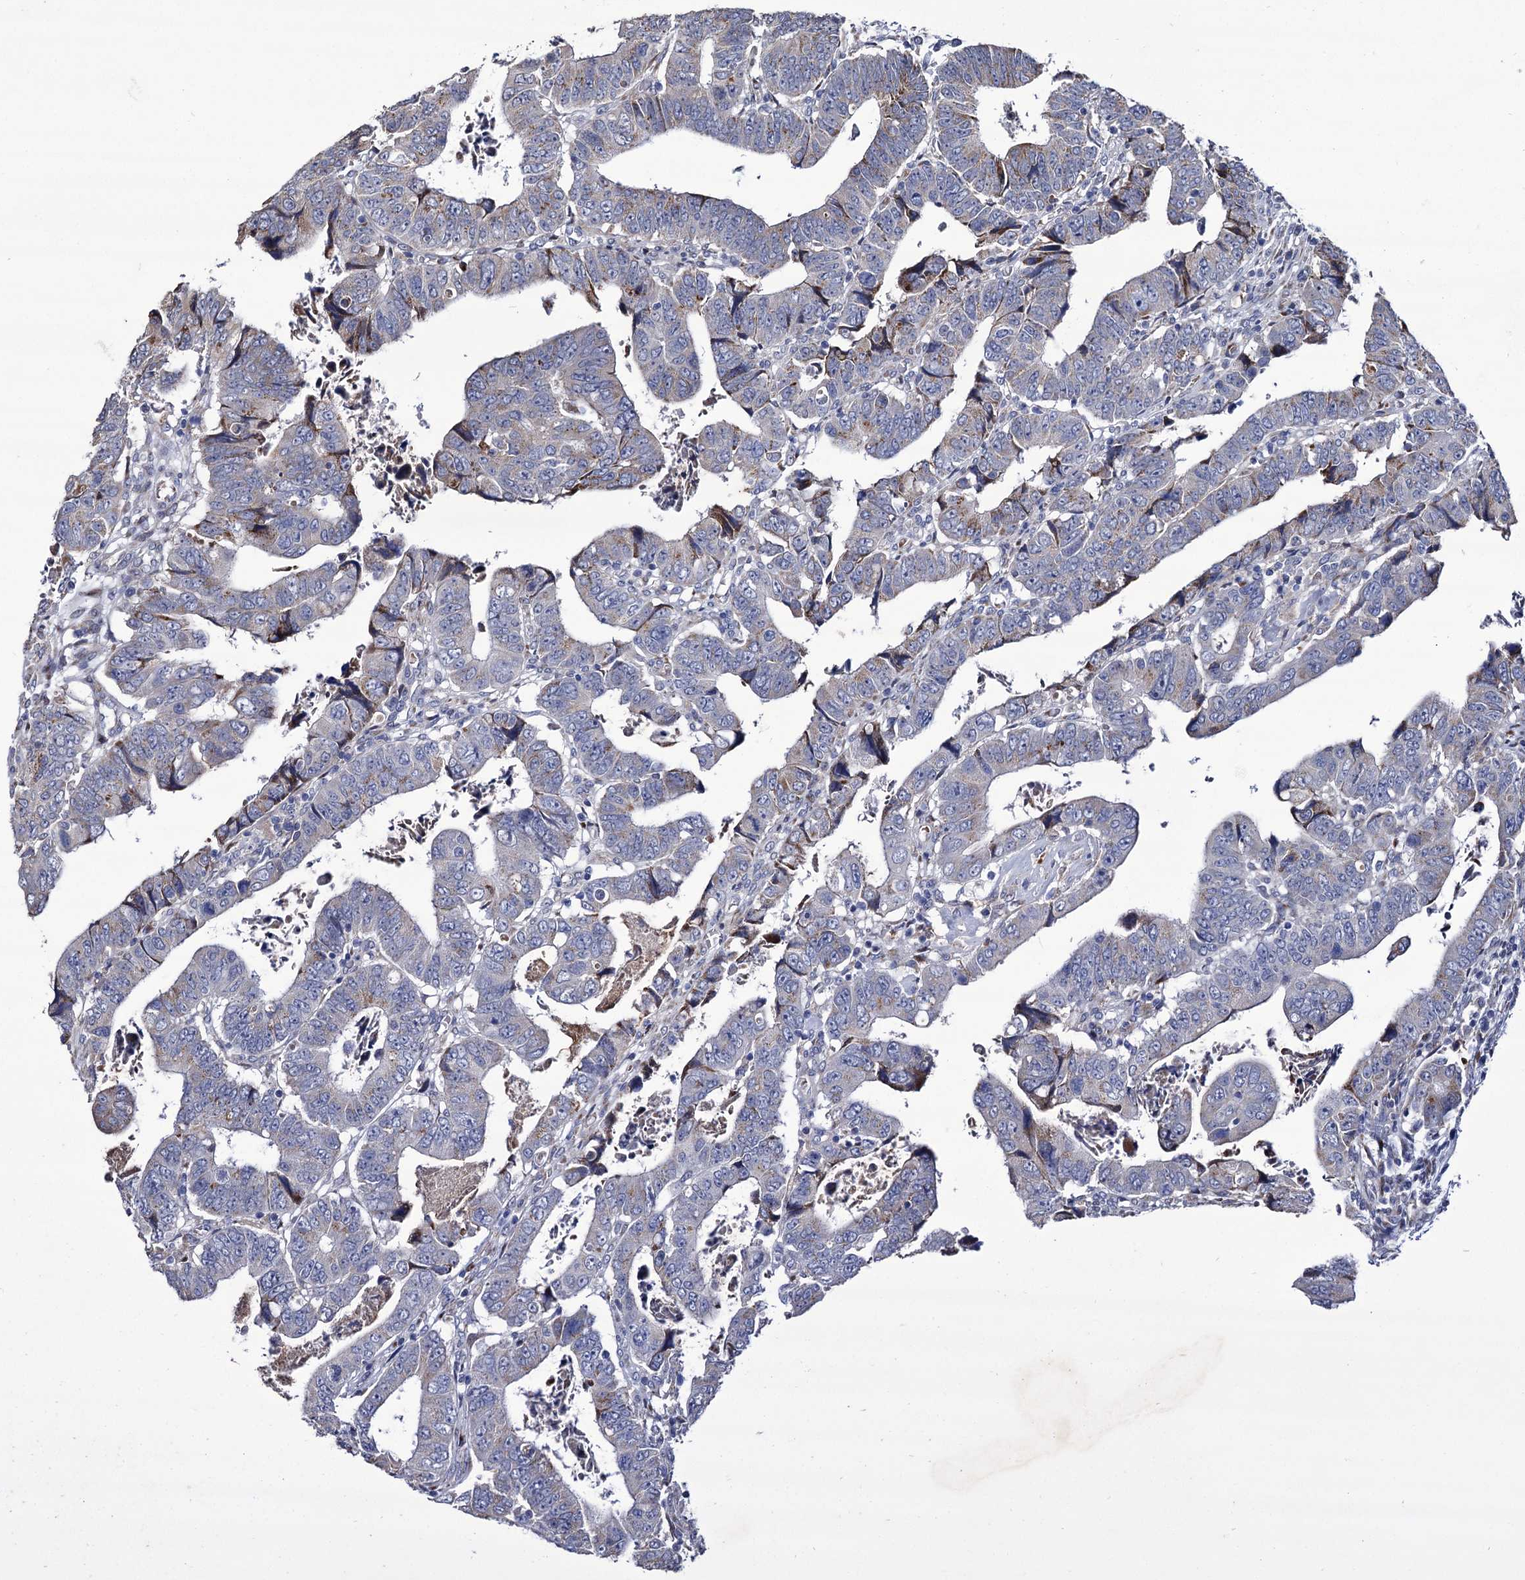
{"staining": {"intensity": "negative", "quantity": "none", "location": "none"}, "tissue": "colorectal cancer", "cell_type": "Tumor cells", "image_type": "cancer", "snomed": [{"axis": "morphology", "description": "Normal tissue, NOS"}, {"axis": "morphology", "description": "Adenocarcinoma, NOS"}, {"axis": "topography", "description": "Rectum"}], "caption": "Immunohistochemistry micrograph of neoplastic tissue: adenocarcinoma (colorectal) stained with DAB exhibits no significant protein positivity in tumor cells.", "gene": "TUBGCP5", "patient": {"sex": "female", "age": 65}}